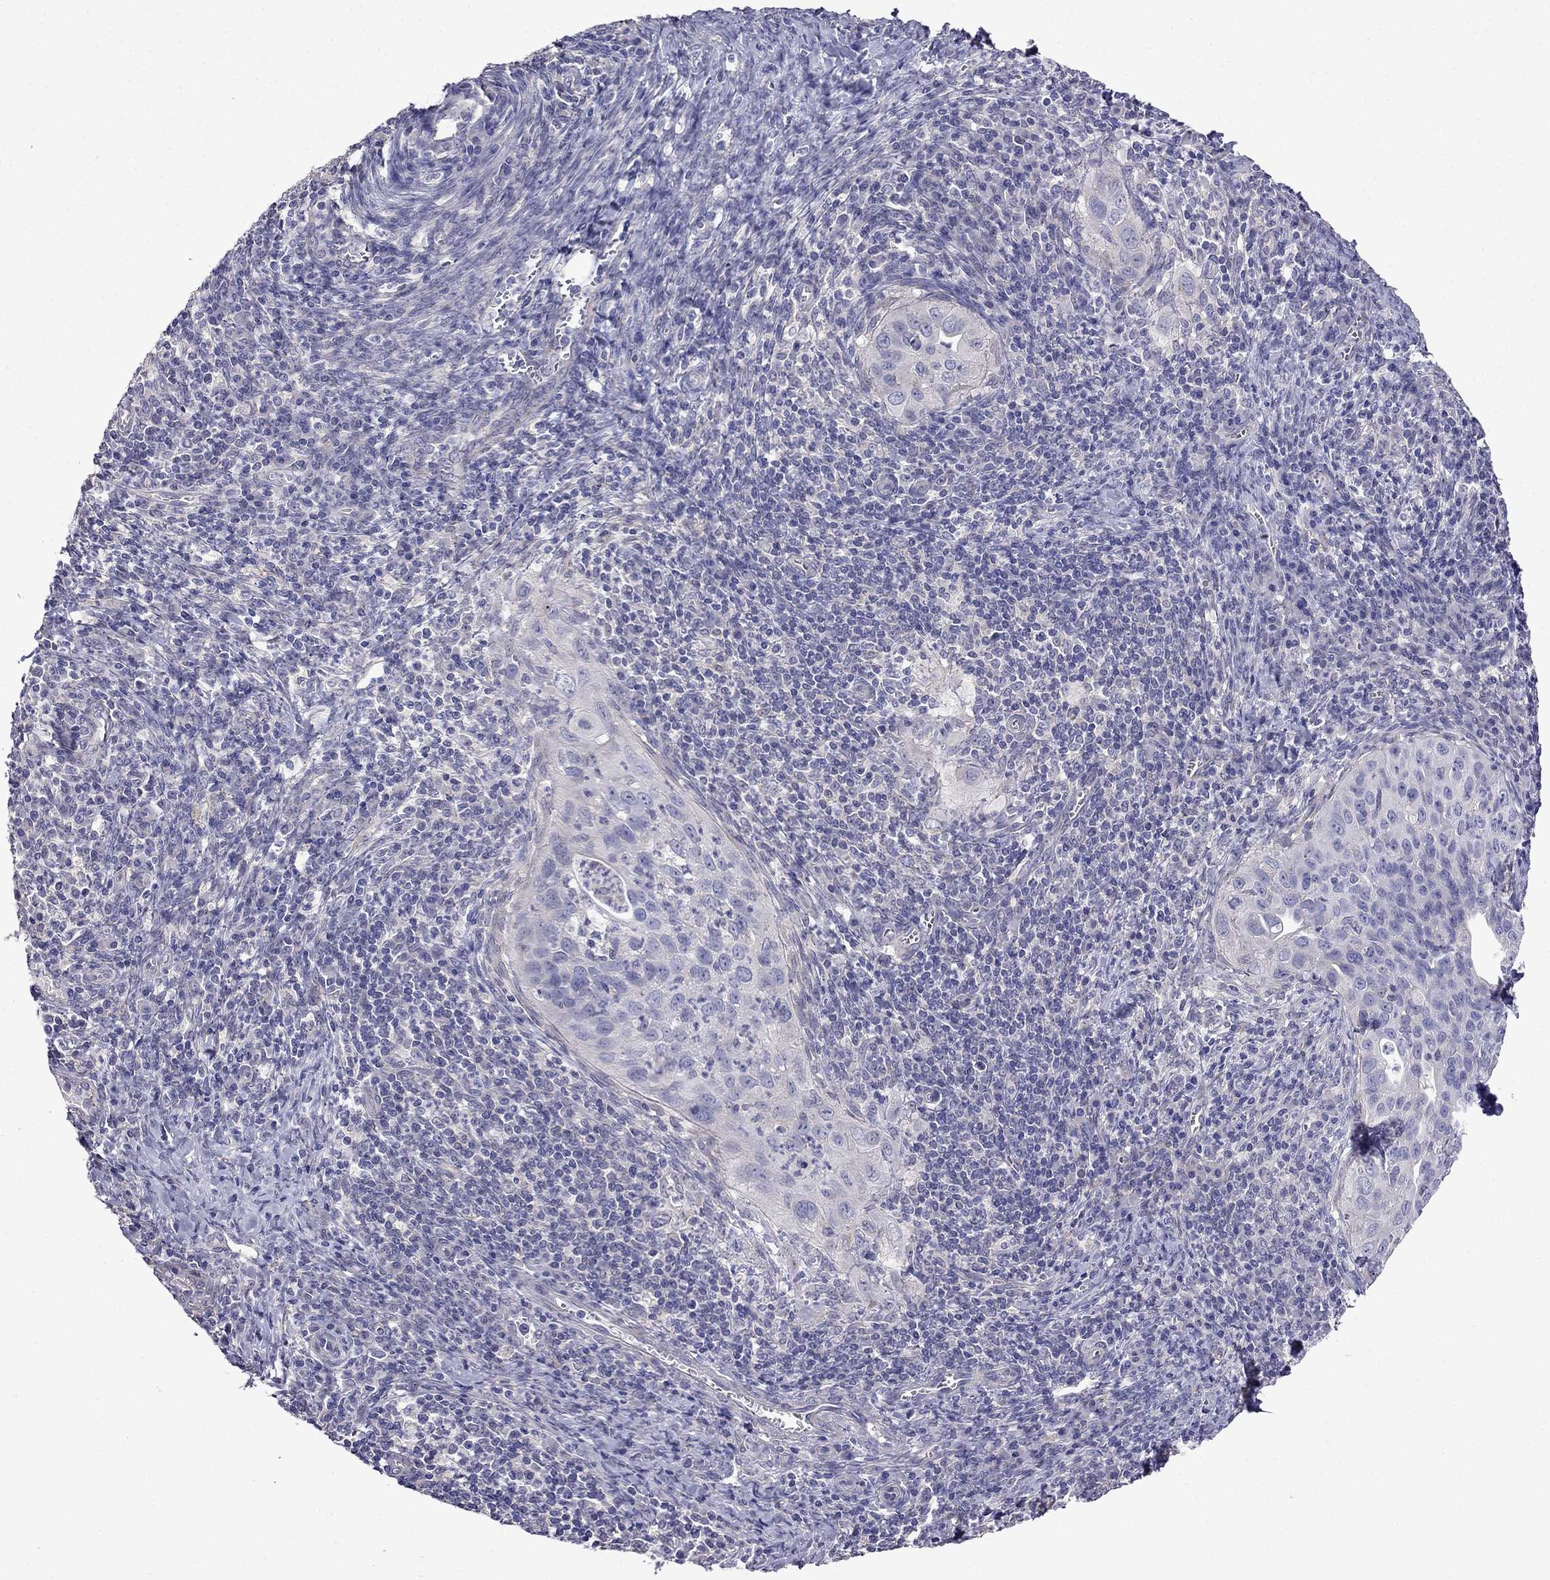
{"staining": {"intensity": "negative", "quantity": "none", "location": "none"}, "tissue": "cervical cancer", "cell_type": "Tumor cells", "image_type": "cancer", "snomed": [{"axis": "morphology", "description": "Squamous cell carcinoma, NOS"}, {"axis": "topography", "description": "Cervix"}], "caption": "IHC image of human cervical cancer (squamous cell carcinoma) stained for a protein (brown), which shows no expression in tumor cells.", "gene": "SCNN1D", "patient": {"sex": "female", "age": 26}}